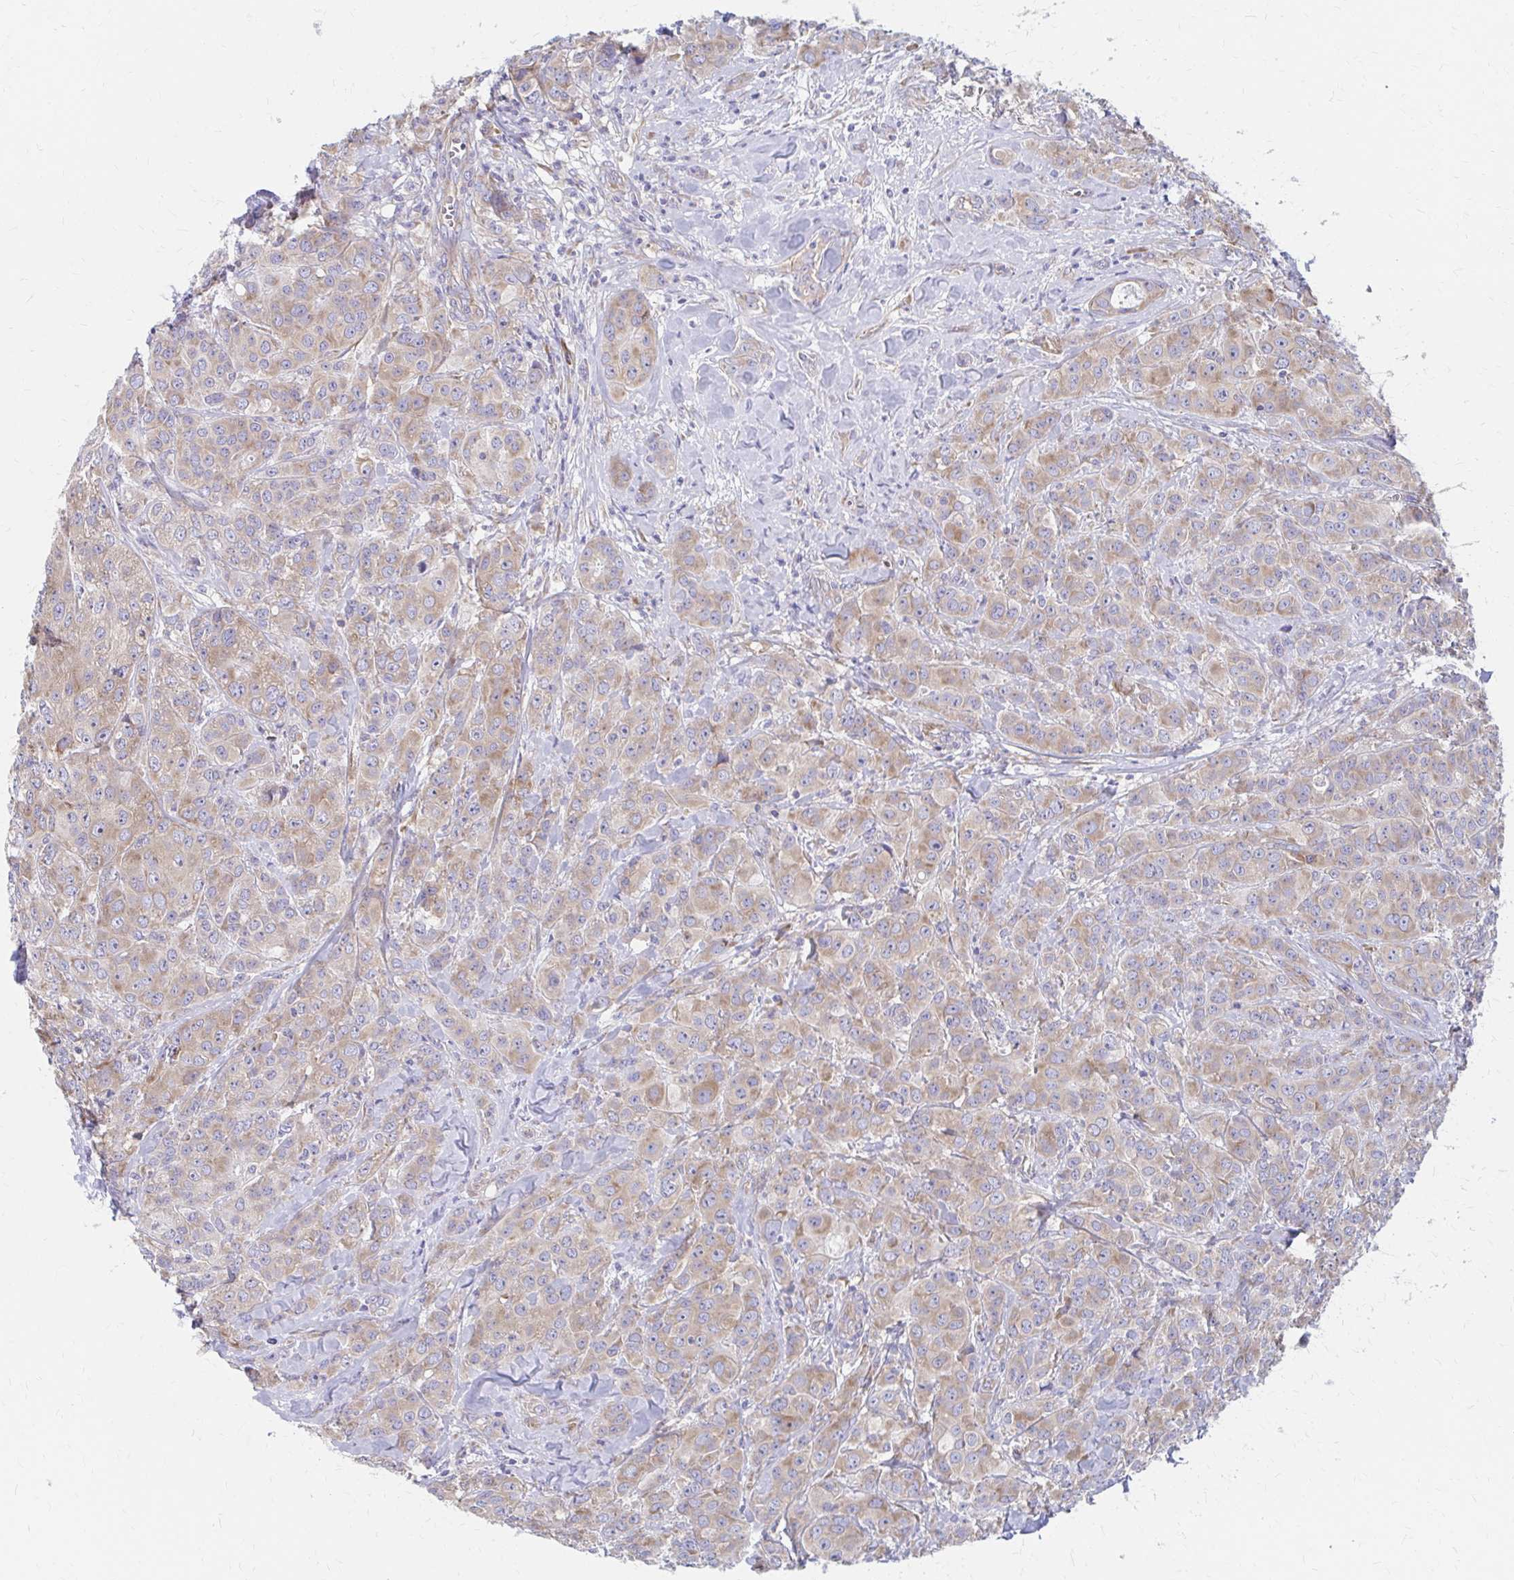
{"staining": {"intensity": "weak", "quantity": ">75%", "location": "cytoplasmic/membranous"}, "tissue": "breast cancer", "cell_type": "Tumor cells", "image_type": "cancer", "snomed": [{"axis": "morphology", "description": "Normal tissue, NOS"}, {"axis": "morphology", "description": "Duct carcinoma"}, {"axis": "topography", "description": "Breast"}], "caption": "DAB (3,3'-diaminobenzidine) immunohistochemical staining of human breast cancer shows weak cytoplasmic/membranous protein expression in about >75% of tumor cells. (DAB = brown stain, brightfield microscopy at high magnification).", "gene": "RPL27A", "patient": {"sex": "female", "age": 43}}